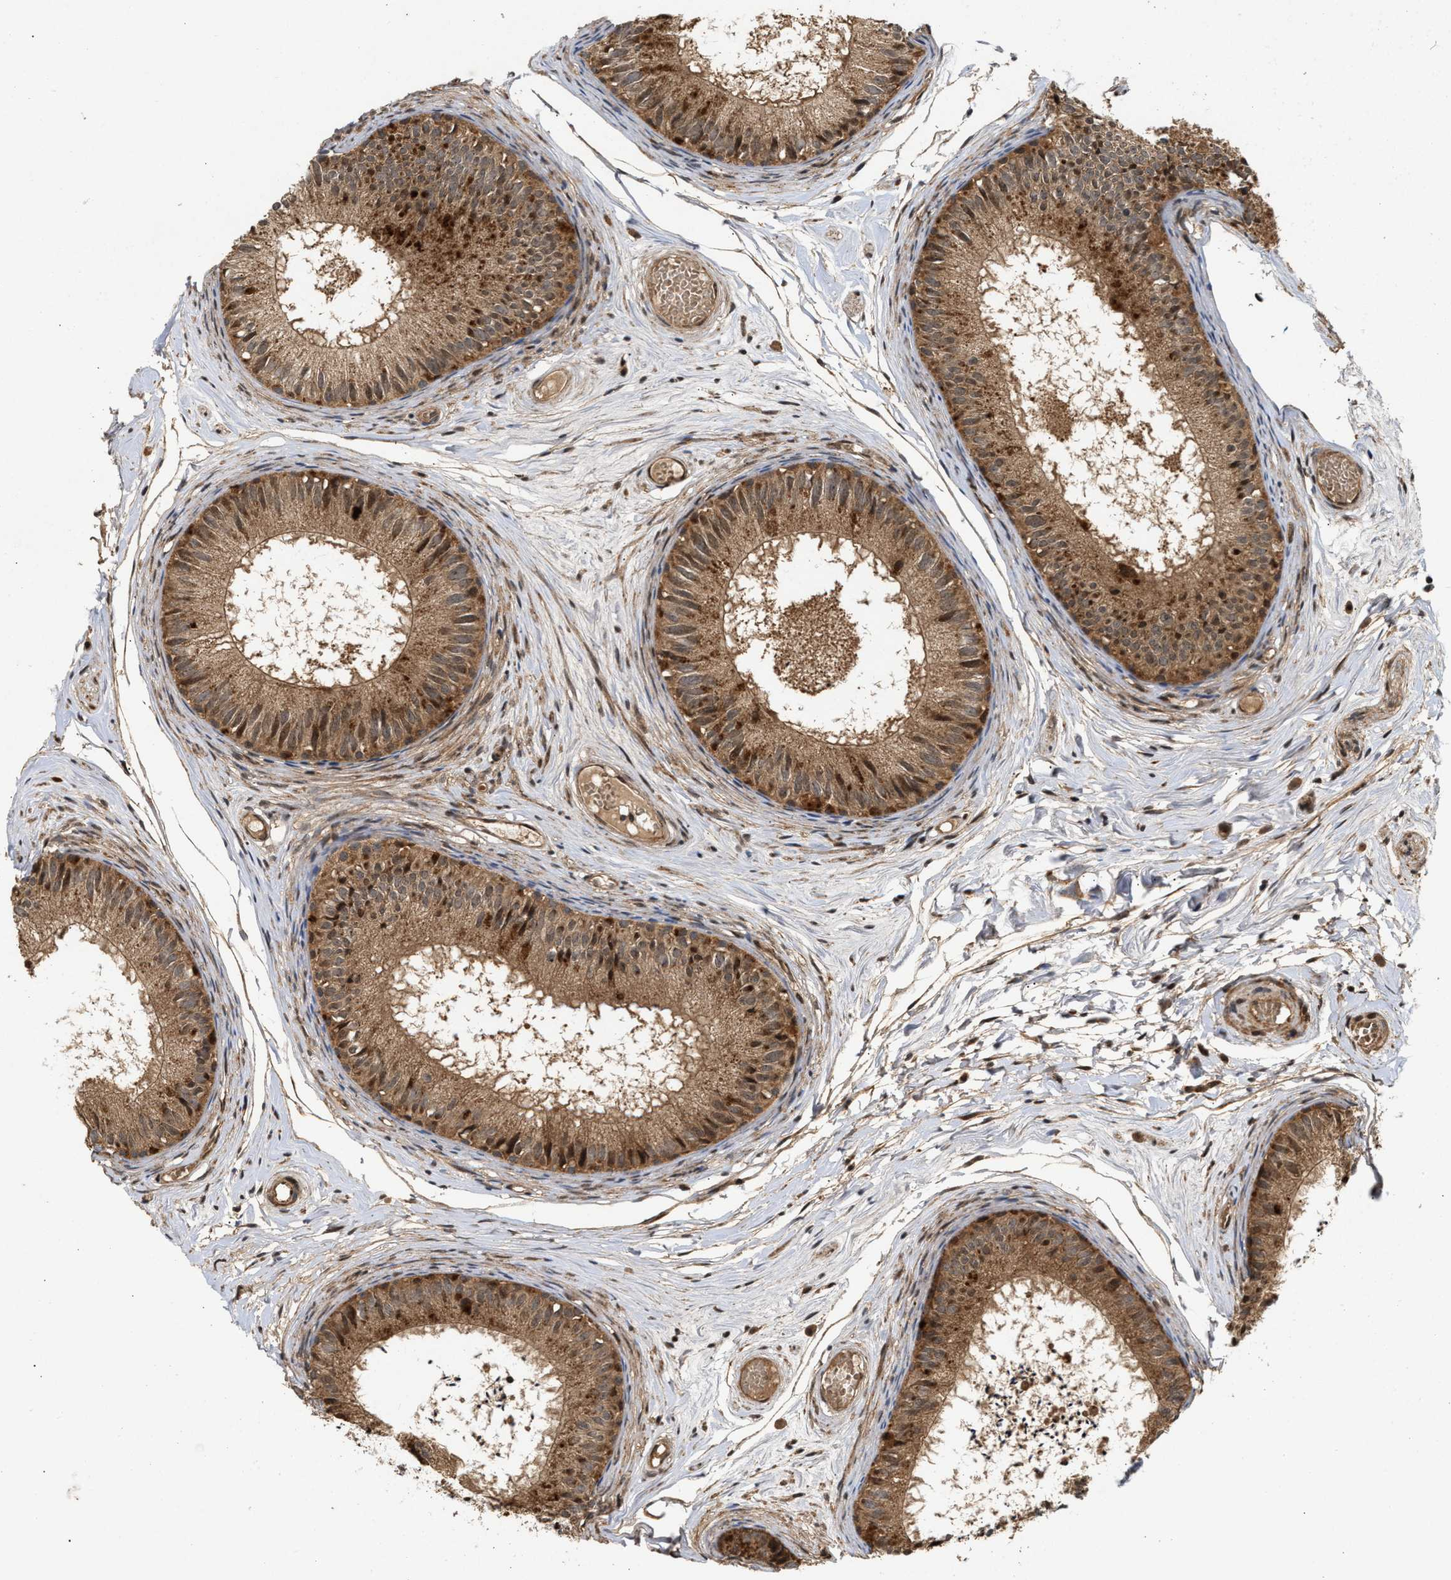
{"staining": {"intensity": "moderate", "quantity": ">75%", "location": "cytoplasmic/membranous"}, "tissue": "epididymis", "cell_type": "Glandular cells", "image_type": "normal", "snomed": [{"axis": "morphology", "description": "Normal tissue, NOS"}, {"axis": "morphology", "description": "Inflammation, NOS"}, {"axis": "topography", "description": "Epididymis"}], "caption": "Protein positivity by IHC displays moderate cytoplasmic/membranous expression in approximately >75% of glandular cells in normal epididymis. The staining was performed using DAB (3,3'-diaminobenzidine) to visualize the protein expression in brown, while the nuclei were stained in blue with hematoxylin (Magnification: 20x).", "gene": "CFLAR", "patient": {"sex": "male", "age": 84}}